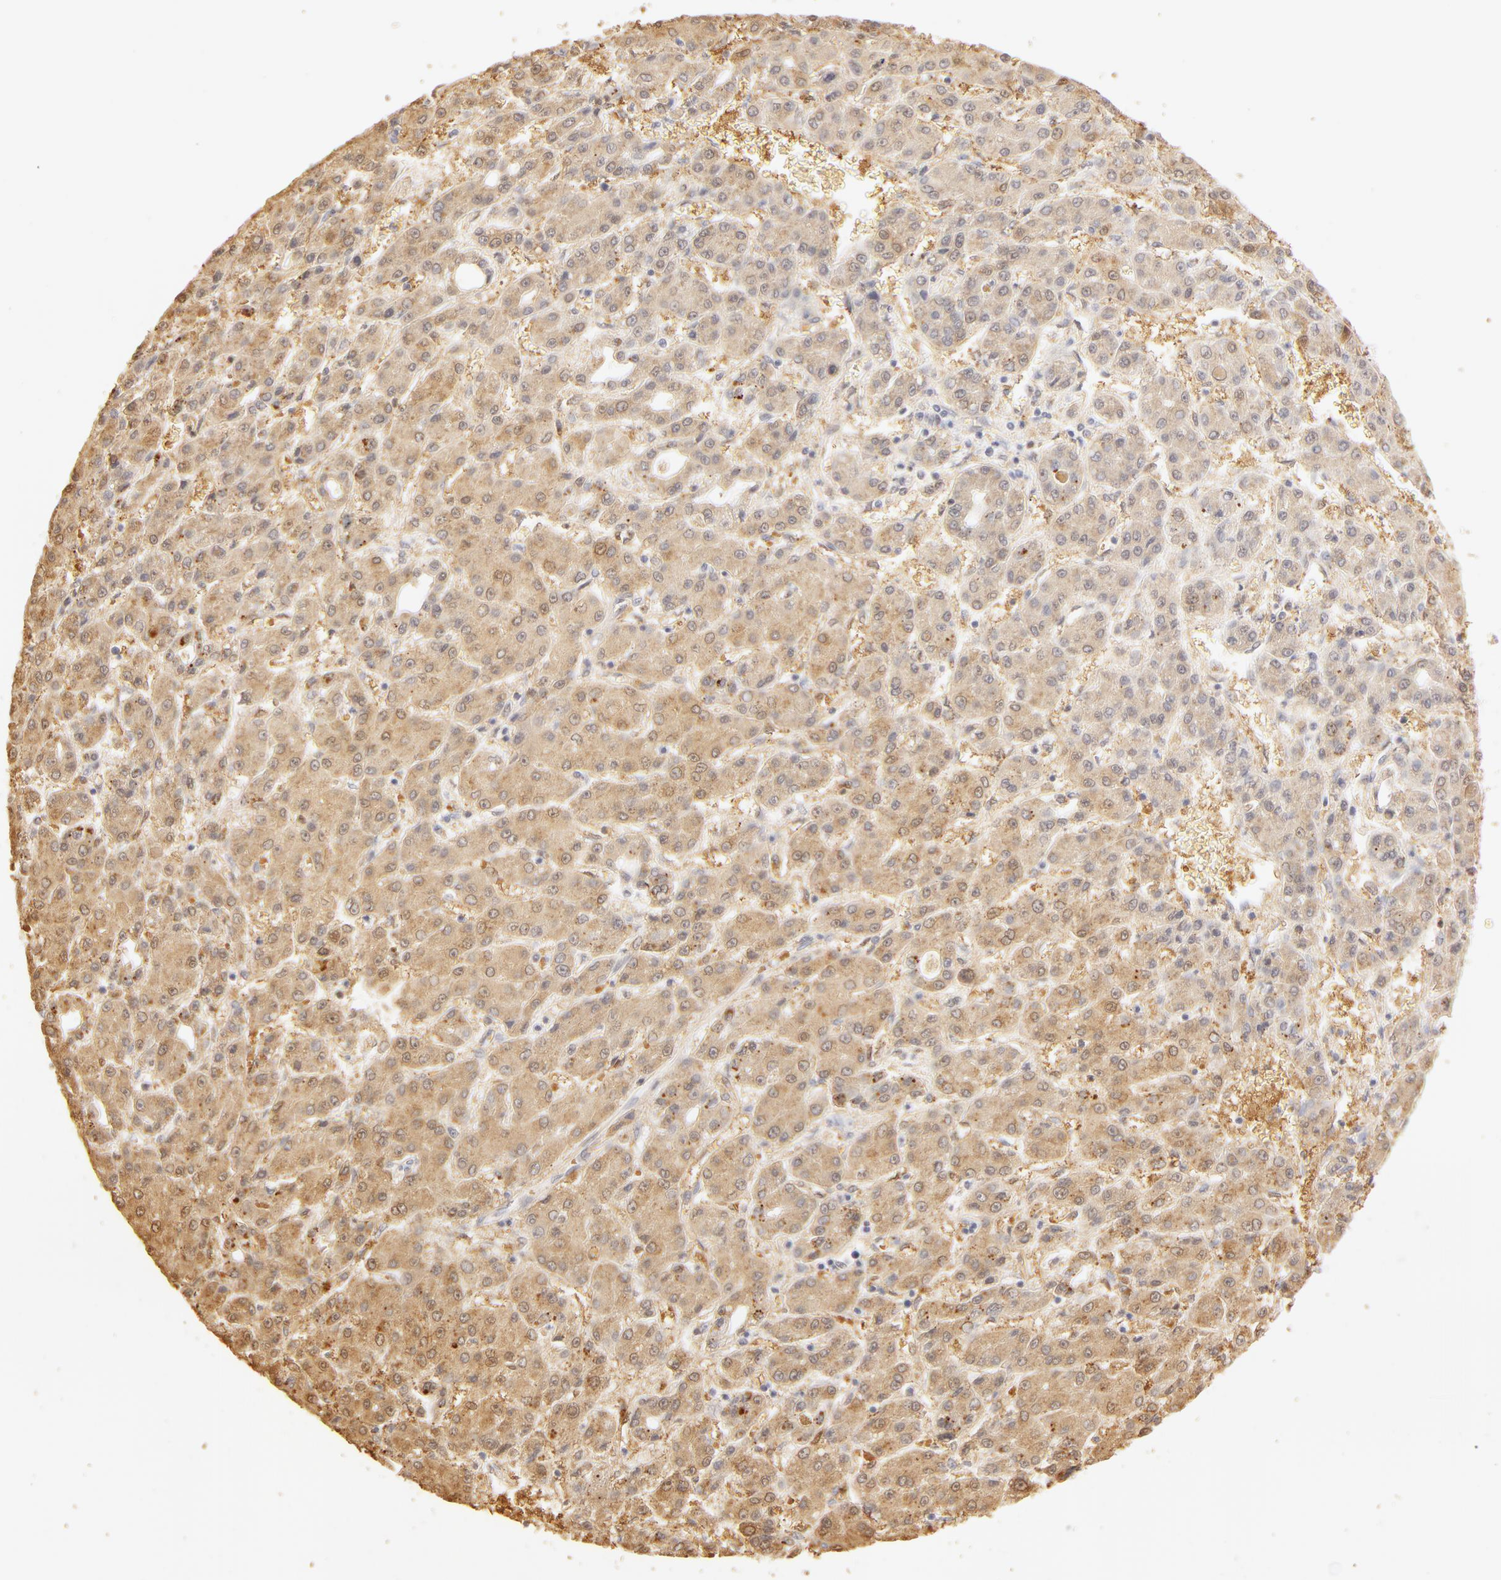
{"staining": {"intensity": "weak", "quantity": "<25%", "location": "nuclear"}, "tissue": "liver cancer", "cell_type": "Tumor cells", "image_type": "cancer", "snomed": [{"axis": "morphology", "description": "Carcinoma, Hepatocellular, NOS"}, {"axis": "topography", "description": "Liver"}], "caption": "Image shows no significant protein positivity in tumor cells of hepatocellular carcinoma (liver).", "gene": "CA2", "patient": {"sex": "male", "age": 69}}